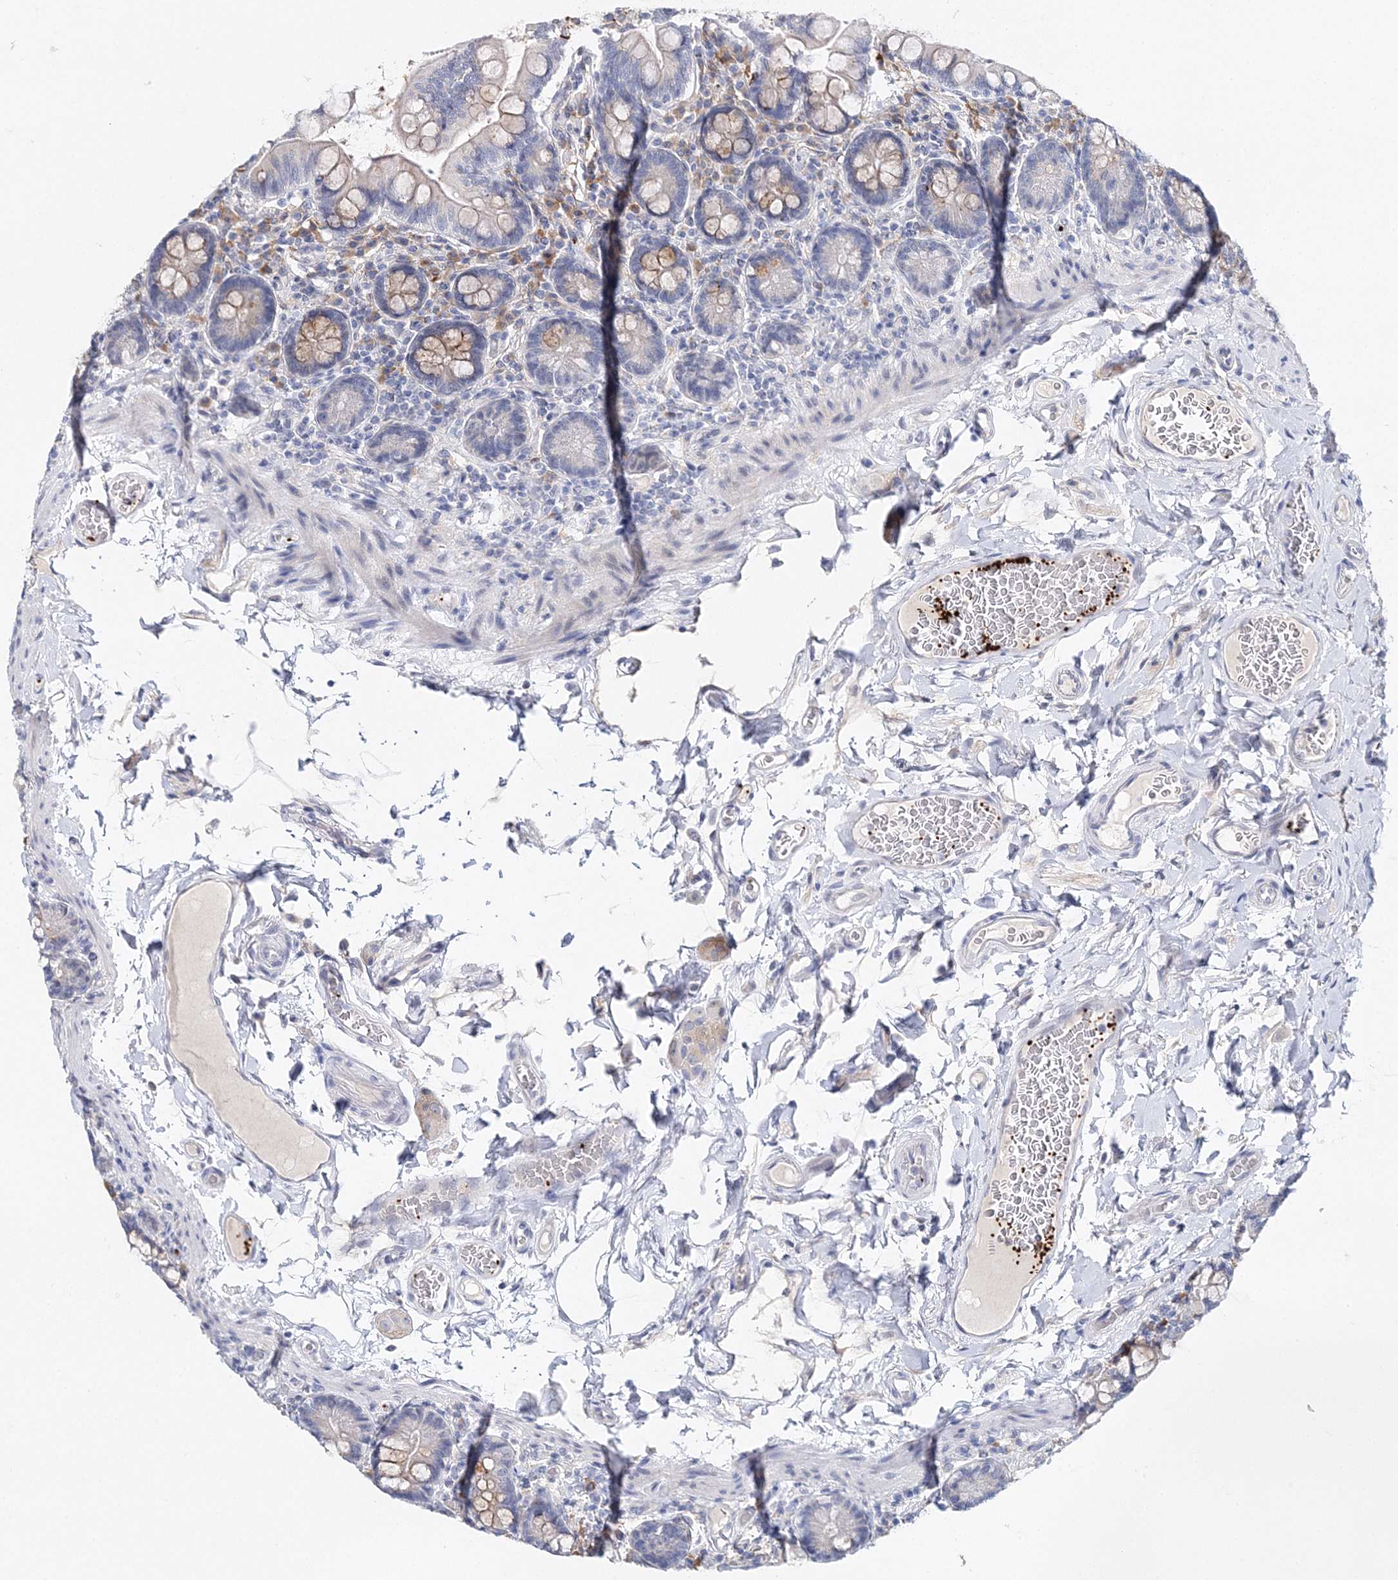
{"staining": {"intensity": "weak", "quantity": ">75%", "location": "cytoplasmic/membranous"}, "tissue": "small intestine", "cell_type": "Glandular cells", "image_type": "normal", "snomed": [{"axis": "morphology", "description": "Normal tissue, NOS"}, {"axis": "topography", "description": "Small intestine"}], "caption": "Protein expression by immunohistochemistry (IHC) displays weak cytoplasmic/membranous expression in about >75% of glandular cells in normal small intestine. (DAB (3,3'-diaminobenzidine) = brown stain, brightfield microscopy at high magnification).", "gene": "MYOZ2", "patient": {"sex": "female", "age": 64}}